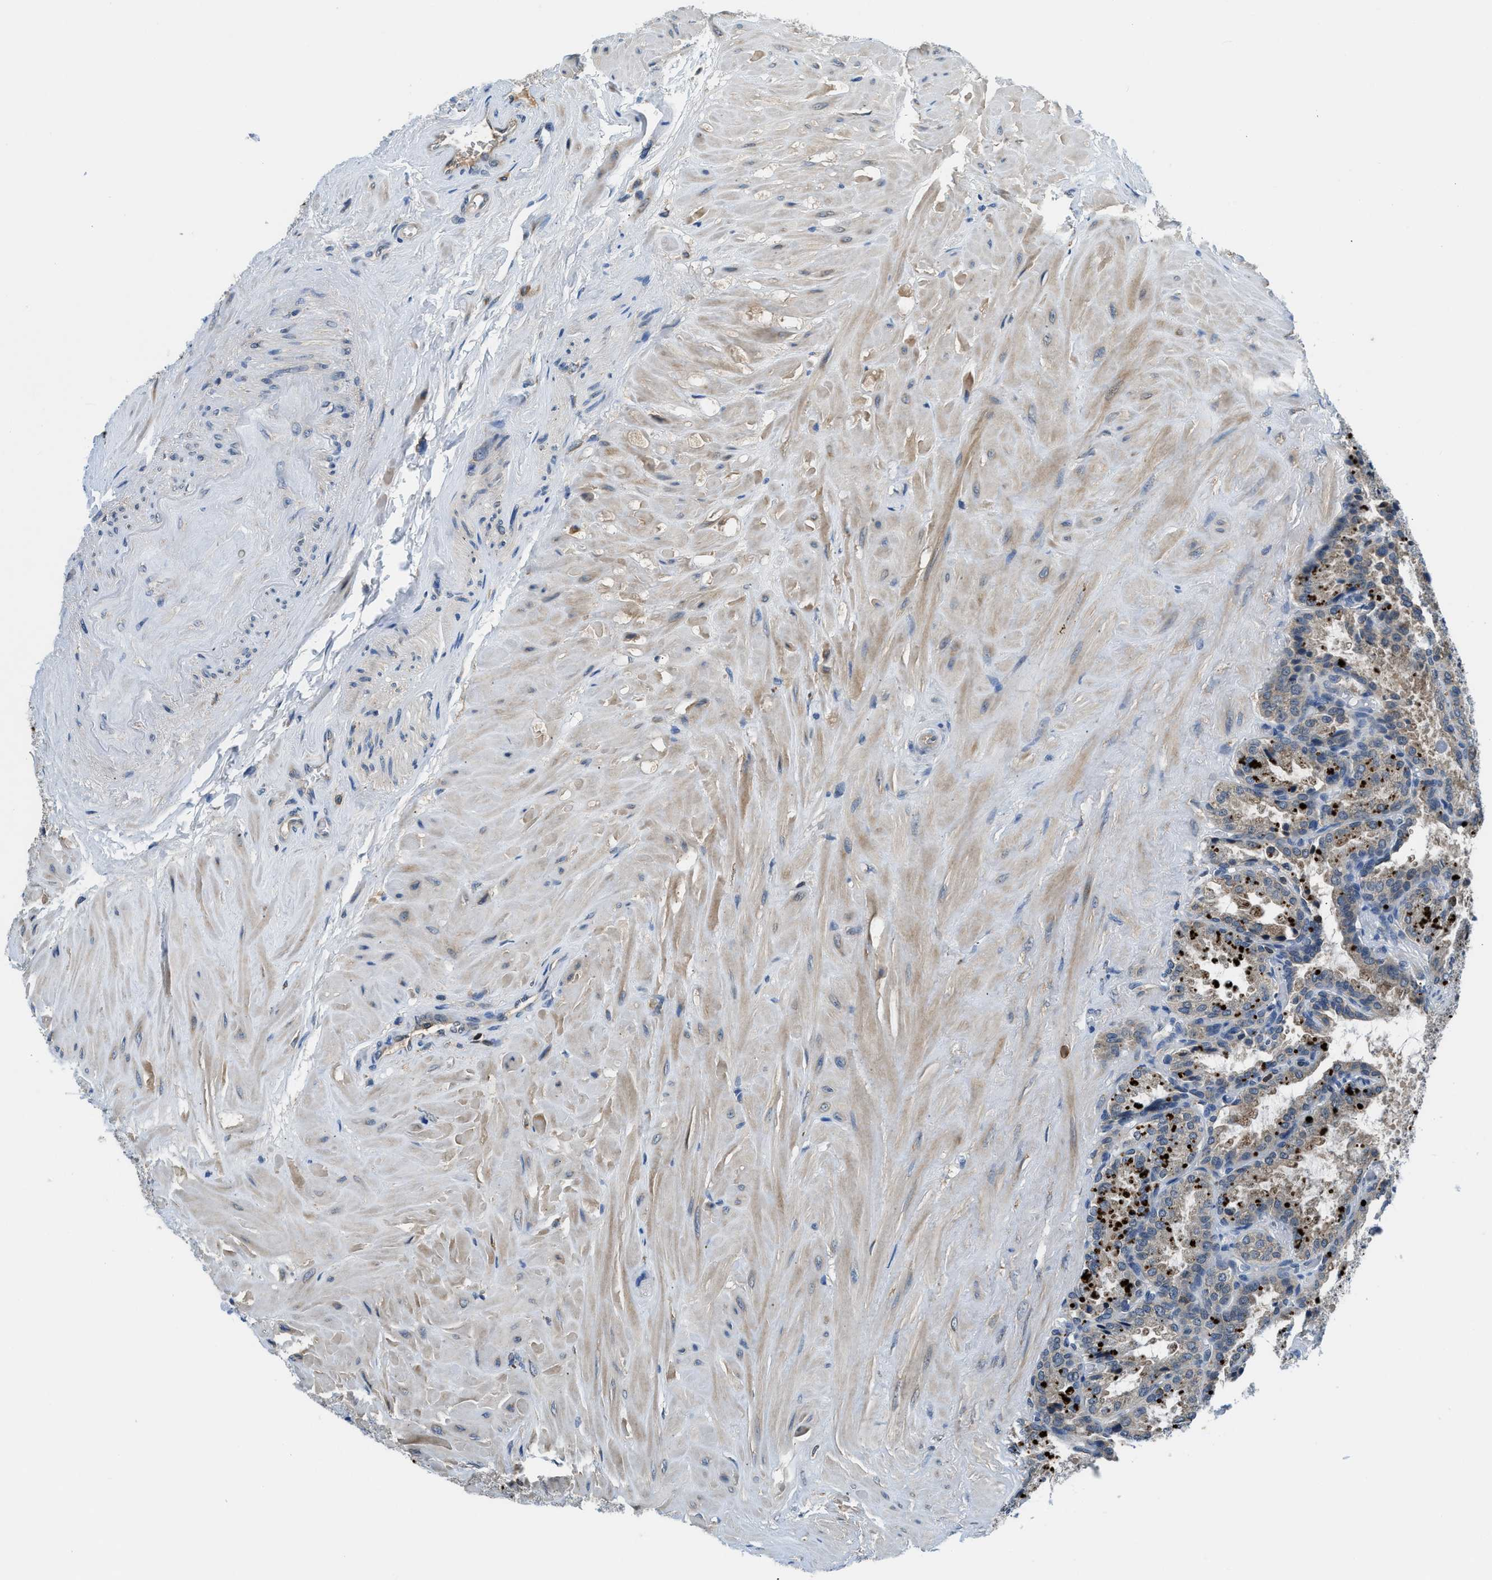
{"staining": {"intensity": "weak", "quantity": "25%-75%", "location": "cytoplasmic/membranous"}, "tissue": "seminal vesicle", "cell_type": "Glandular cells", "image_type": "normal", "snomed": [{"axis": "morphology", "description": "Normal tissue, NOS"}, {"axis": "topography", "description": "Seminal veicle"}], "caption": "Unremarkable seminal vesicle was stained to show a protein in brown. There is low levels of weak cytoplasmic/membranous expression in about 25%-75% of glandular cells.", "gene": "PAFAH2", "patient": {"sex": "male", "age": 46}}